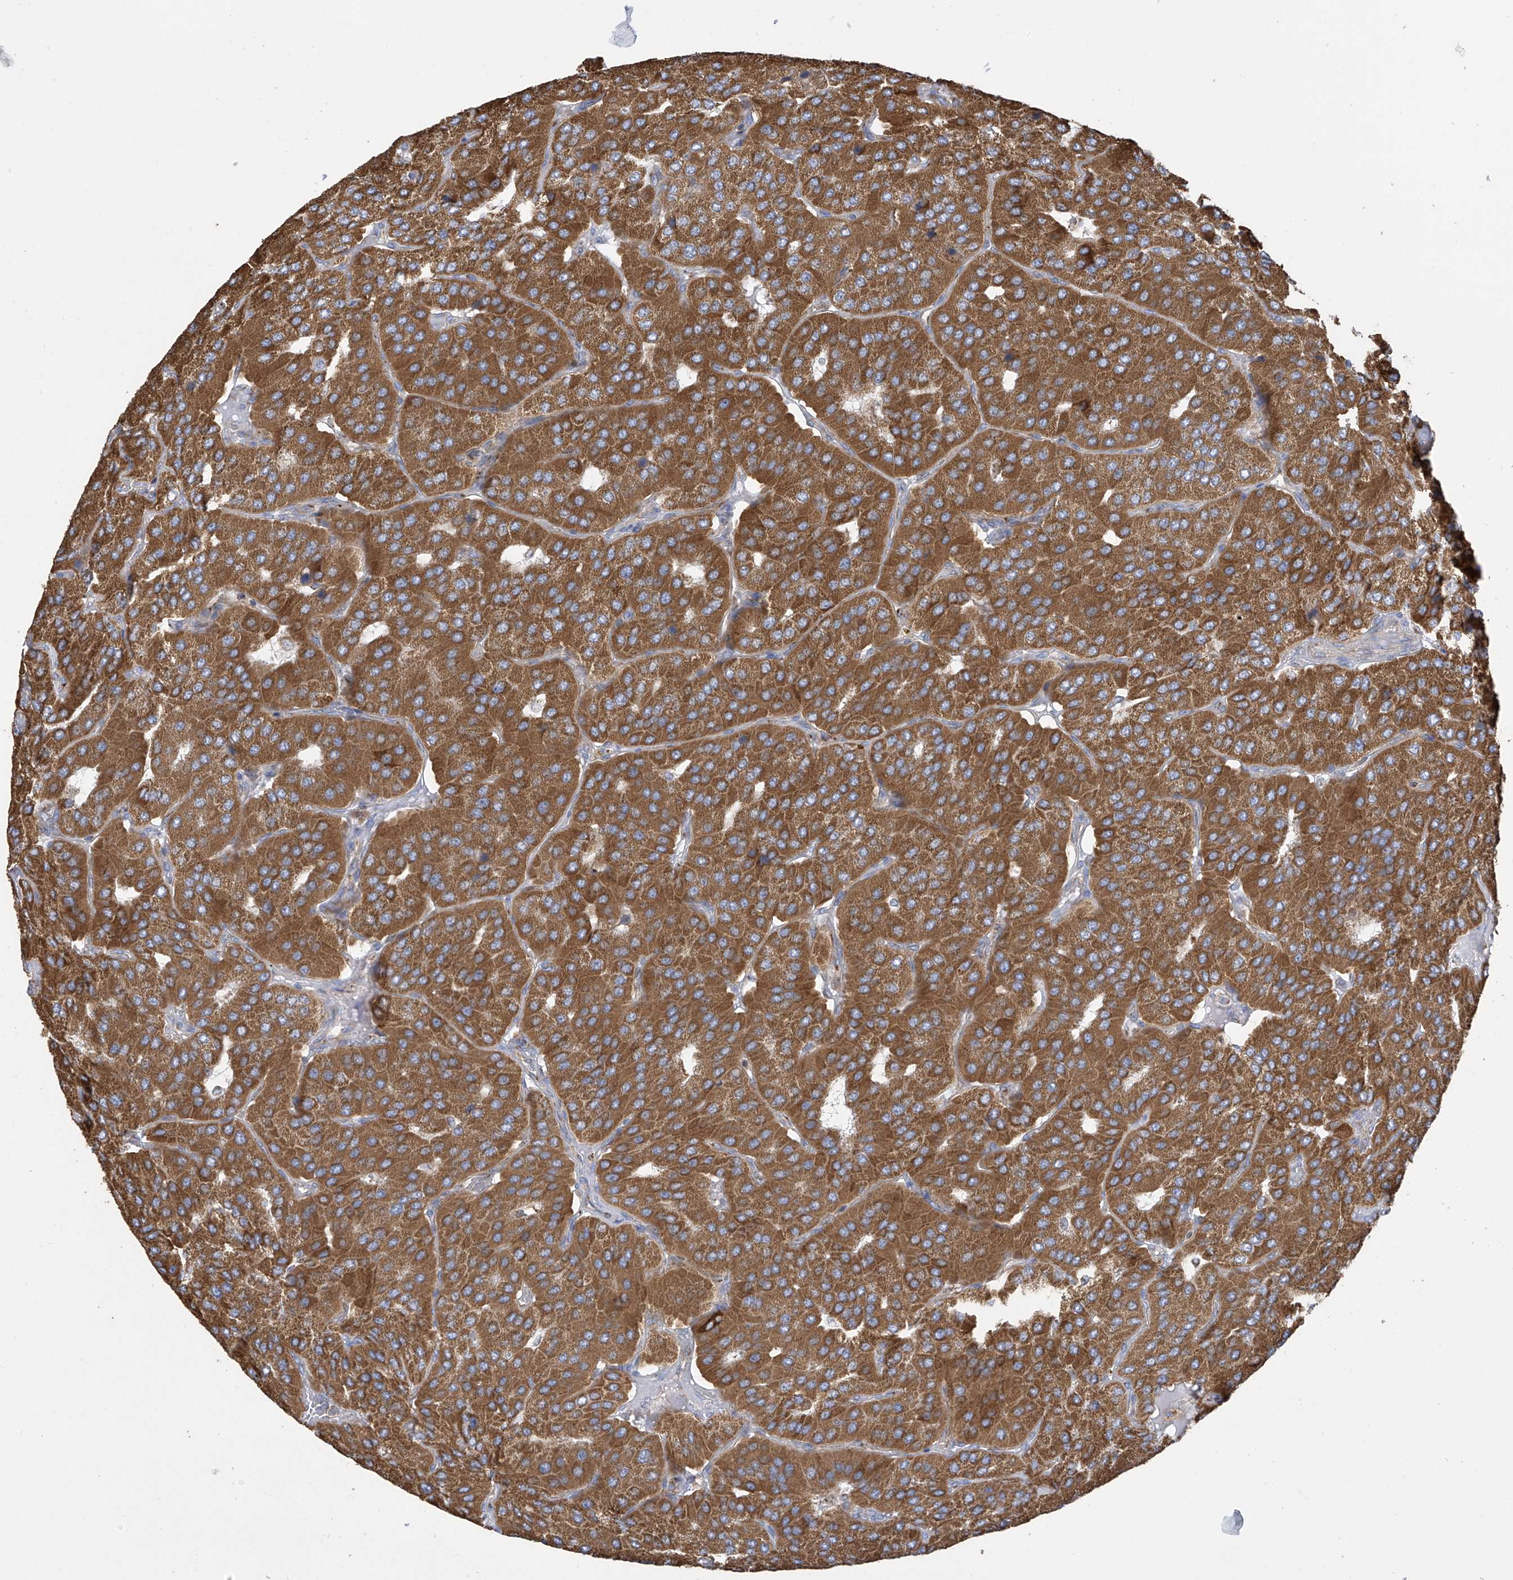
{"staining": {"intensity": "moderate", "quantity": ">75%", "location": "cytoplasmic/membranous"}, "tissue": "parathyroid gland", "cell_type": "Glandular cells", "image_type": "normal", "snomed": [{"axis": "morphology", "description": "Normal tissue, NOS"}, {"axis": "morphology", "description": "Adenoma, NOS"}, {"axis": "topography", "description": "Parathyroid gland"}], "caption": "Moderate cytoplasmic/membranous protein staining is present in about >75% of glandular cells in parathyroid gland. The staining is performed using DAB brown chromogen to label protein expression. The nuclei are counter-stained blue using hematoxylin.", "gene": "ITM2B", "patient": {"sex": "female", "age": 86}}